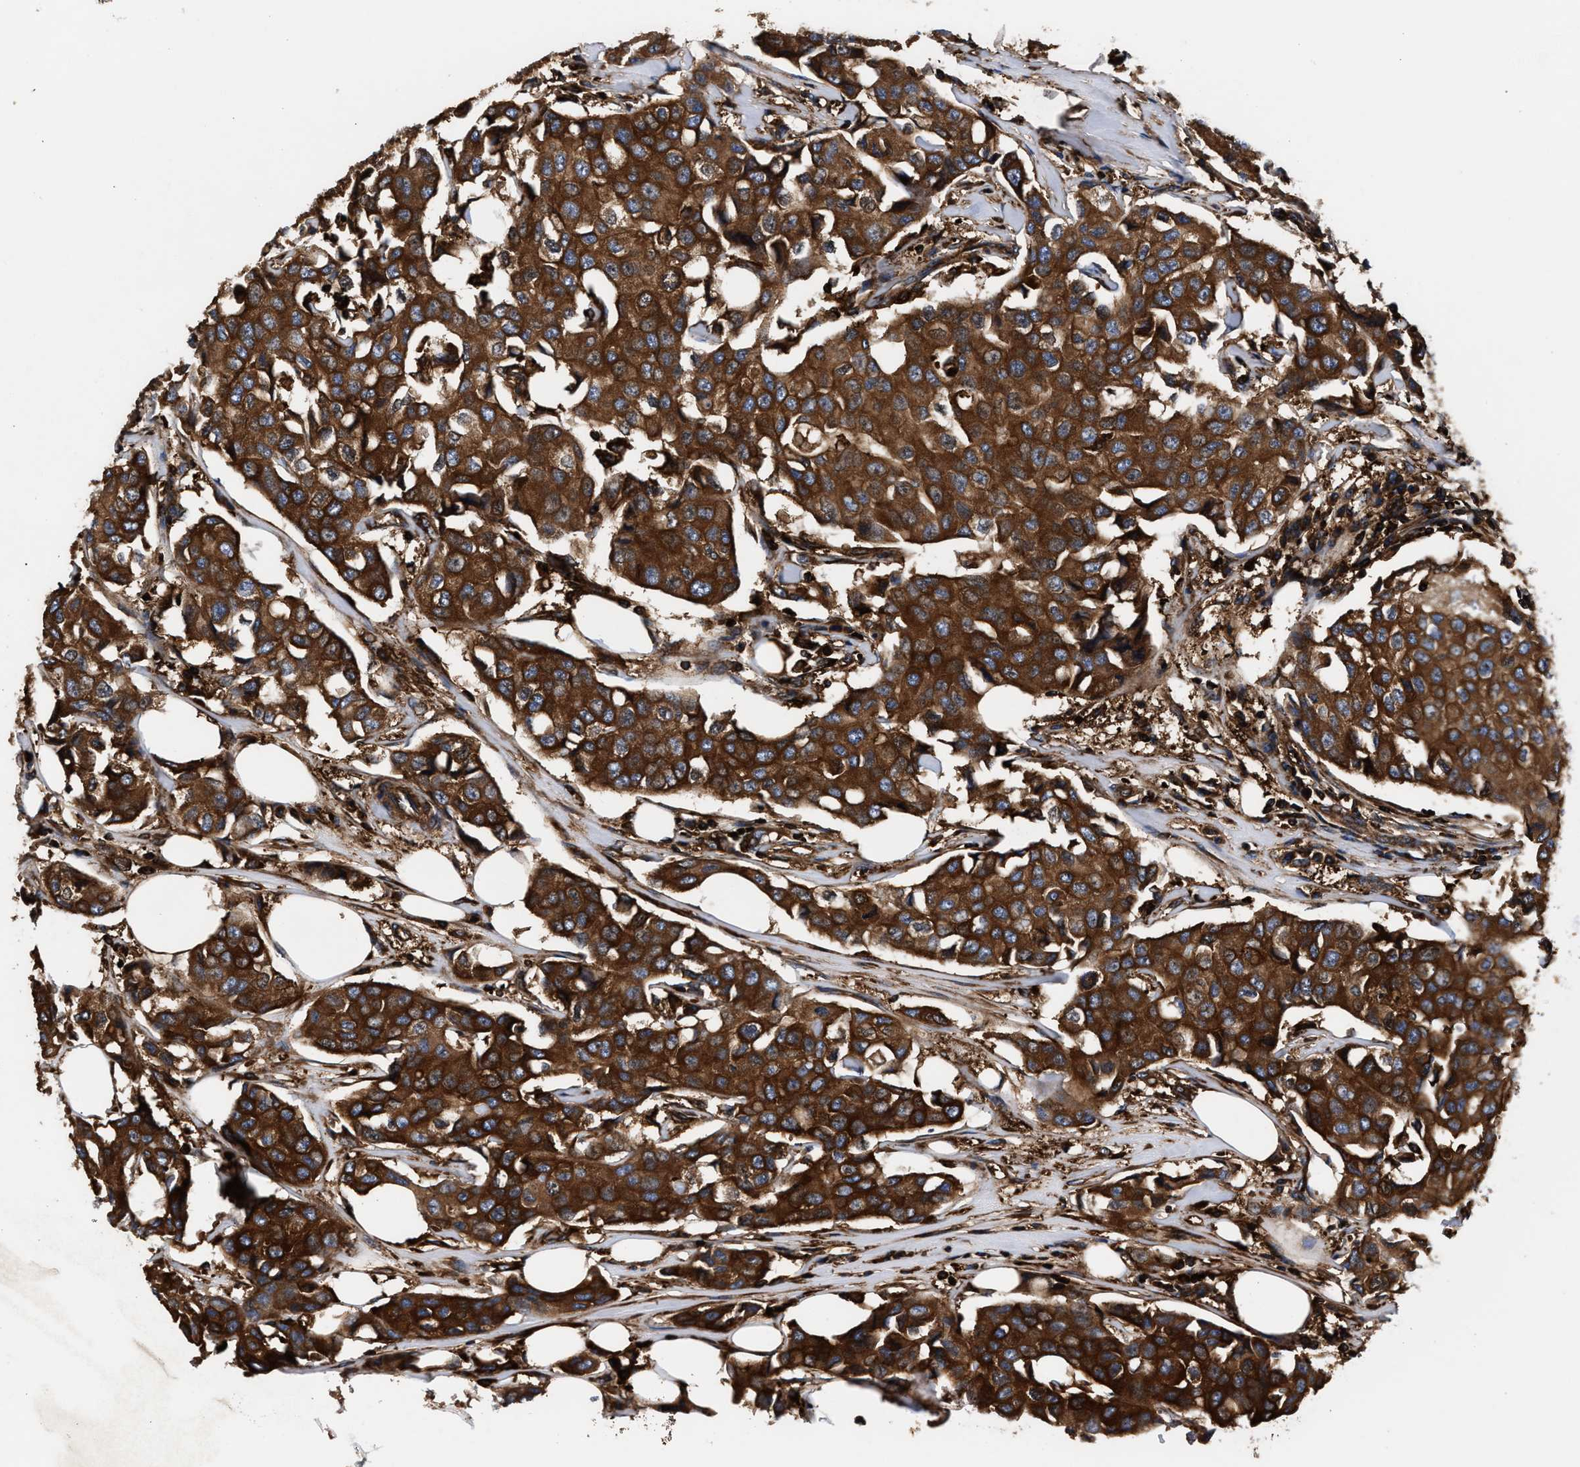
{"staining": {"intensity": "strong", "quantity": ">75%", "location": "cytoplasmic/membranous"}, "tissue": "breast cancer", "cell_type": "Tumor cells", "image_type": "cancer", "snomed": [{"axis": "morphology", "description": "Duct carcinoma"}, {"axis": "topography", "description": "Breast"}], "caption": "Immunohistochemistry of breast cancer displays high levels of strong cytoplasmic/membranous positivity in approximately >75% of tumor cells. (brown staining indicates protein expression, while blue staining denotes nuclei).", "gene": "KYAT1", "patient": {"sex": "female", "age": 80}}